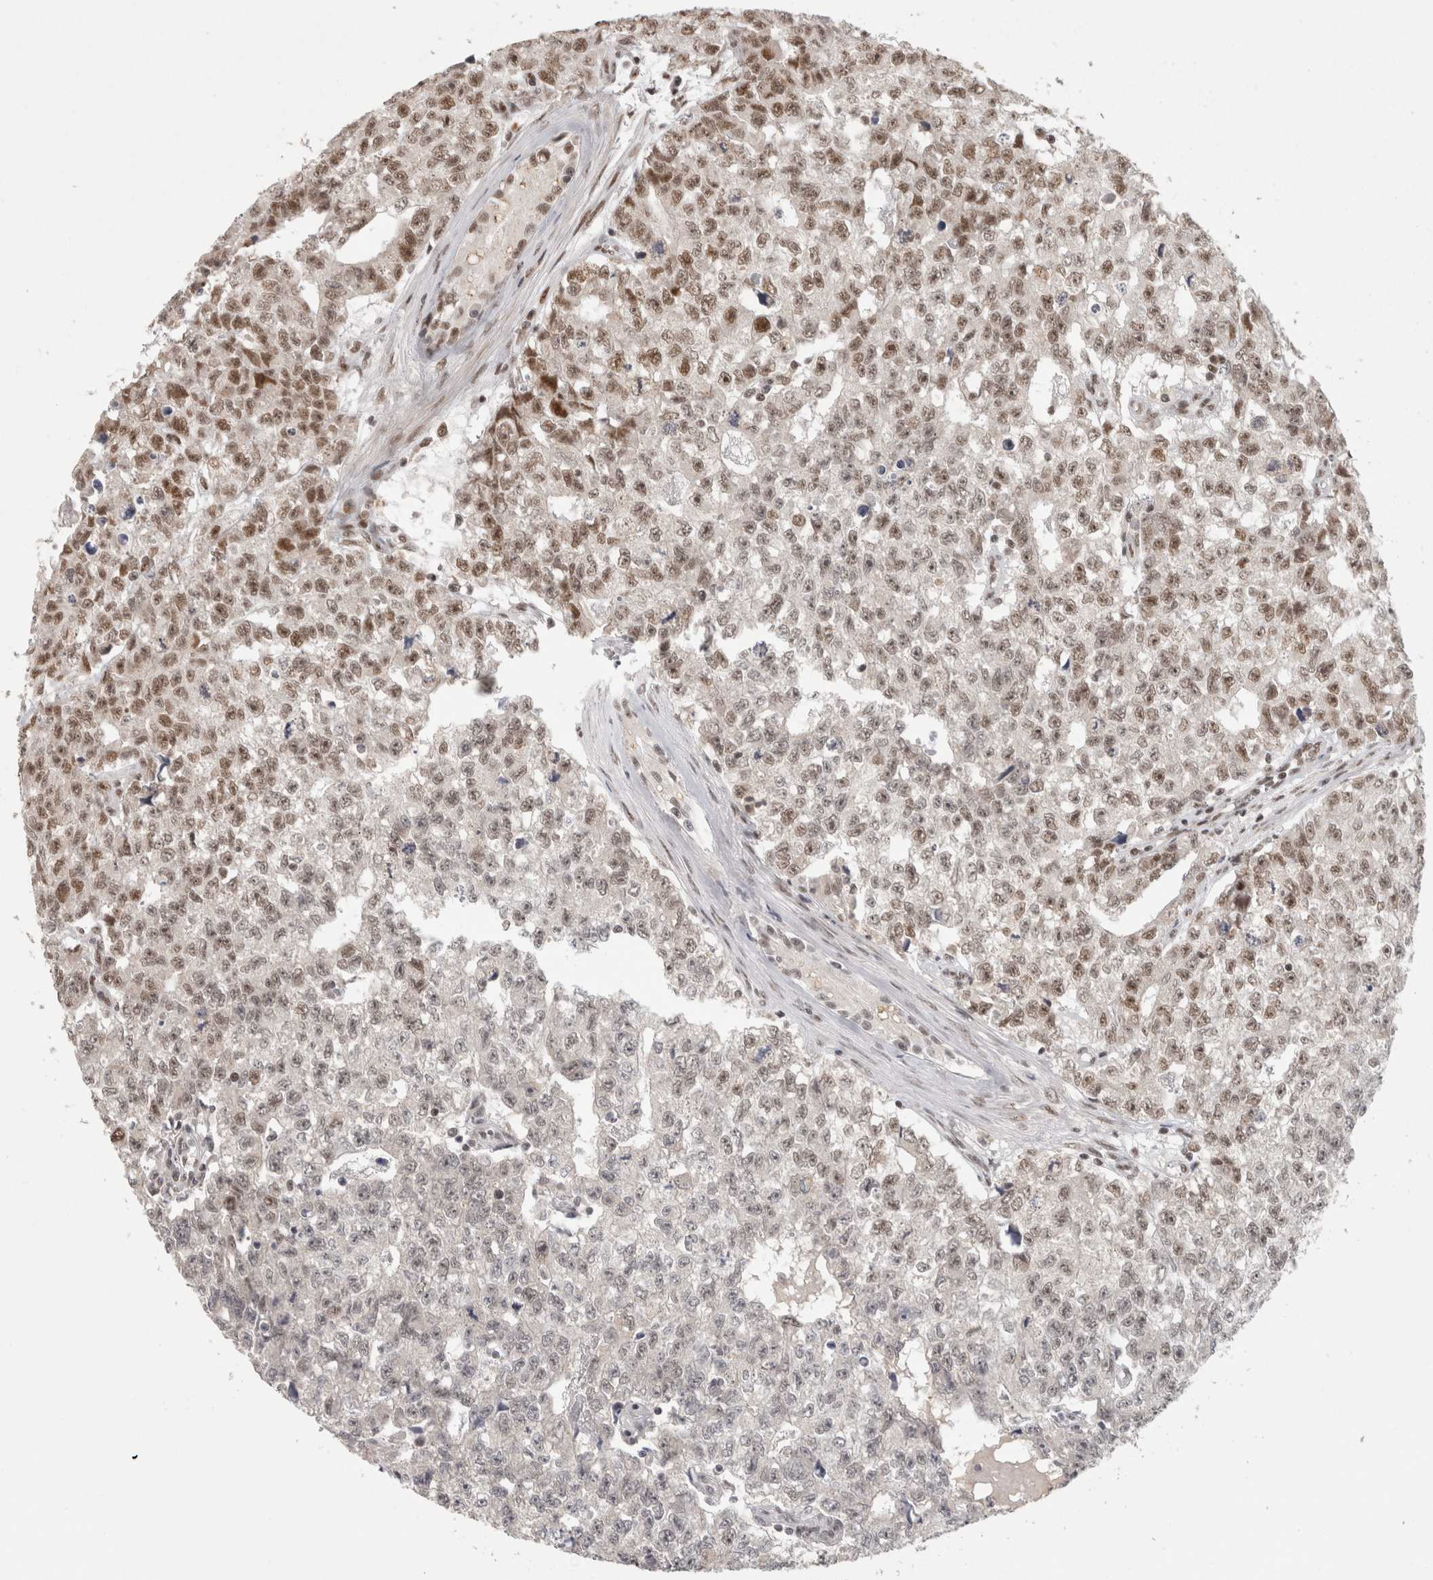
{"staining": {"intensity": "moderate", "quantity": "25%-75%", "location": "nuclear"}, "tissue": "testis cancer", "cell_type": "Tumor cells", "image_type": "cancer", "snomed": [{"axis": "morphology", "description": "Carcinoma, Embryonal, NOS"}, {"axis": "topography", "description": "Testis"}], "caption": "DAB immunohistochemical staining of human embryonal carcinoma (testis) reveals moderate nuclear protein expression in approximately 25%-75% of tumor cells. (Brightfield microscopy of DAB IHC at high magnification).", "gene": "ZNF830", "patient": {"sex": "male", "age": 28}}